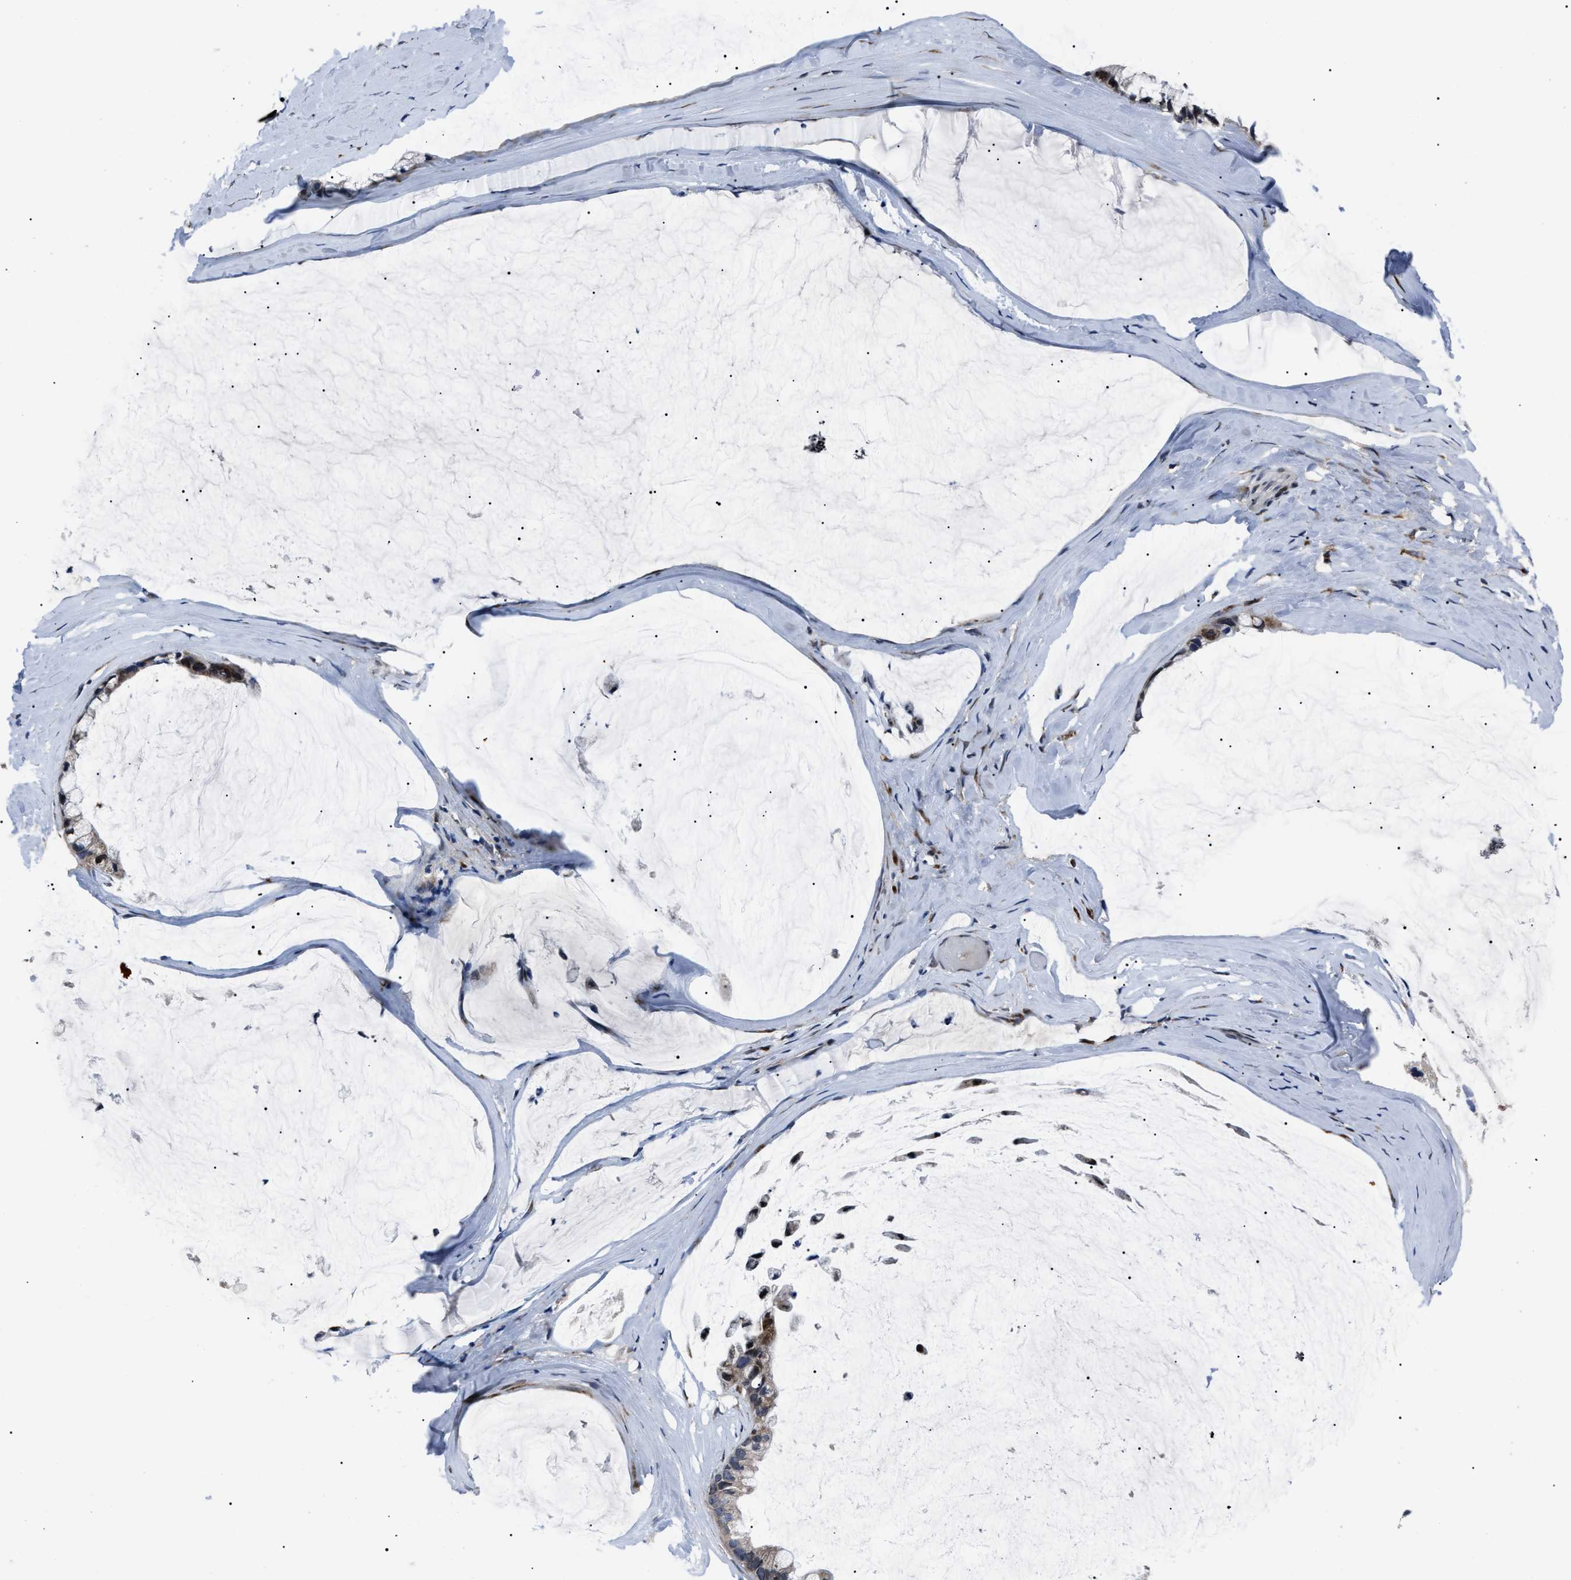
{"staining": {"intensity": "moderate", "quantity": ">75%", "location": "cytoplasmic/membranous"}, "tissue": "ovarian cancer", "cell_type": "Tumor cells", "image_type": "cancer", "snomed": [{"axis": "morphology", "description": "Cystadenocarcinoma, mucinous, NOS"}, {"axis": "topography", "description": "Ovary"}], "caption": "This photomicrograph demonstrates mucinous cystadenocarcinoma (ovarian) stained with immunohistochemistry to label a protein in brown. The cytoplasmic/membranous of tumor cells show moderate positivity for the protein. Nuclei are counter-stained blue.", "gene": "LRRC14", "patient": {"sex": "female", "age": 39}}